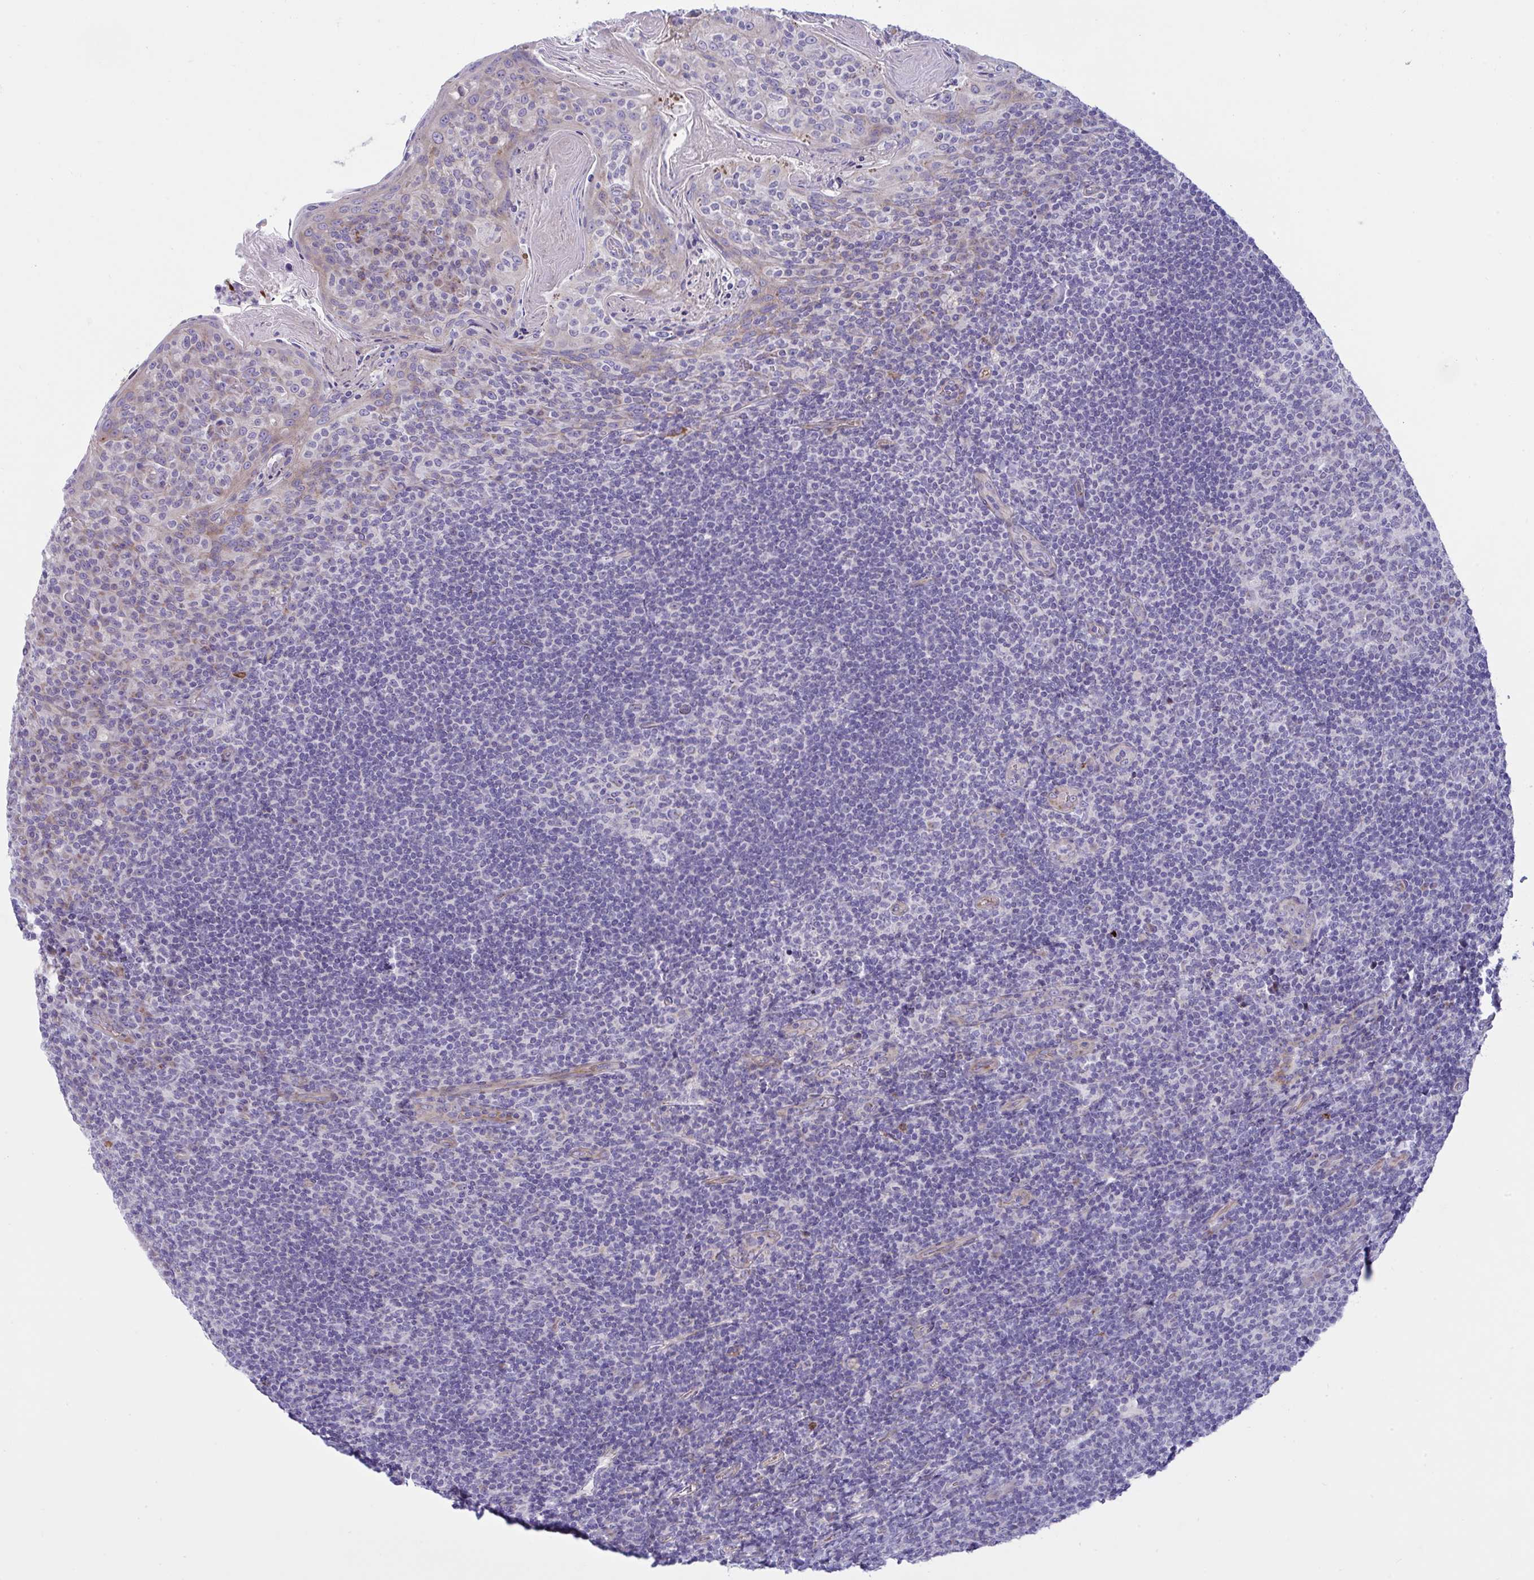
{"staining": {"intensity": "negative", "quantity": "none", "location": "none"}, "tissue": "tonsil", "cell_type": "Germinal center cells", "image_type": "normal", "snomed": [{"axis": "morphology", "description": "Normal tissue, NOS"}, {"axis": "topography", "description": "Tonsil"}], "caption": "Germinal center cells show no significant protein staining in benign tonsil.", "gene": "NTN1", "patient": {"sex": "female", "age": 10}}